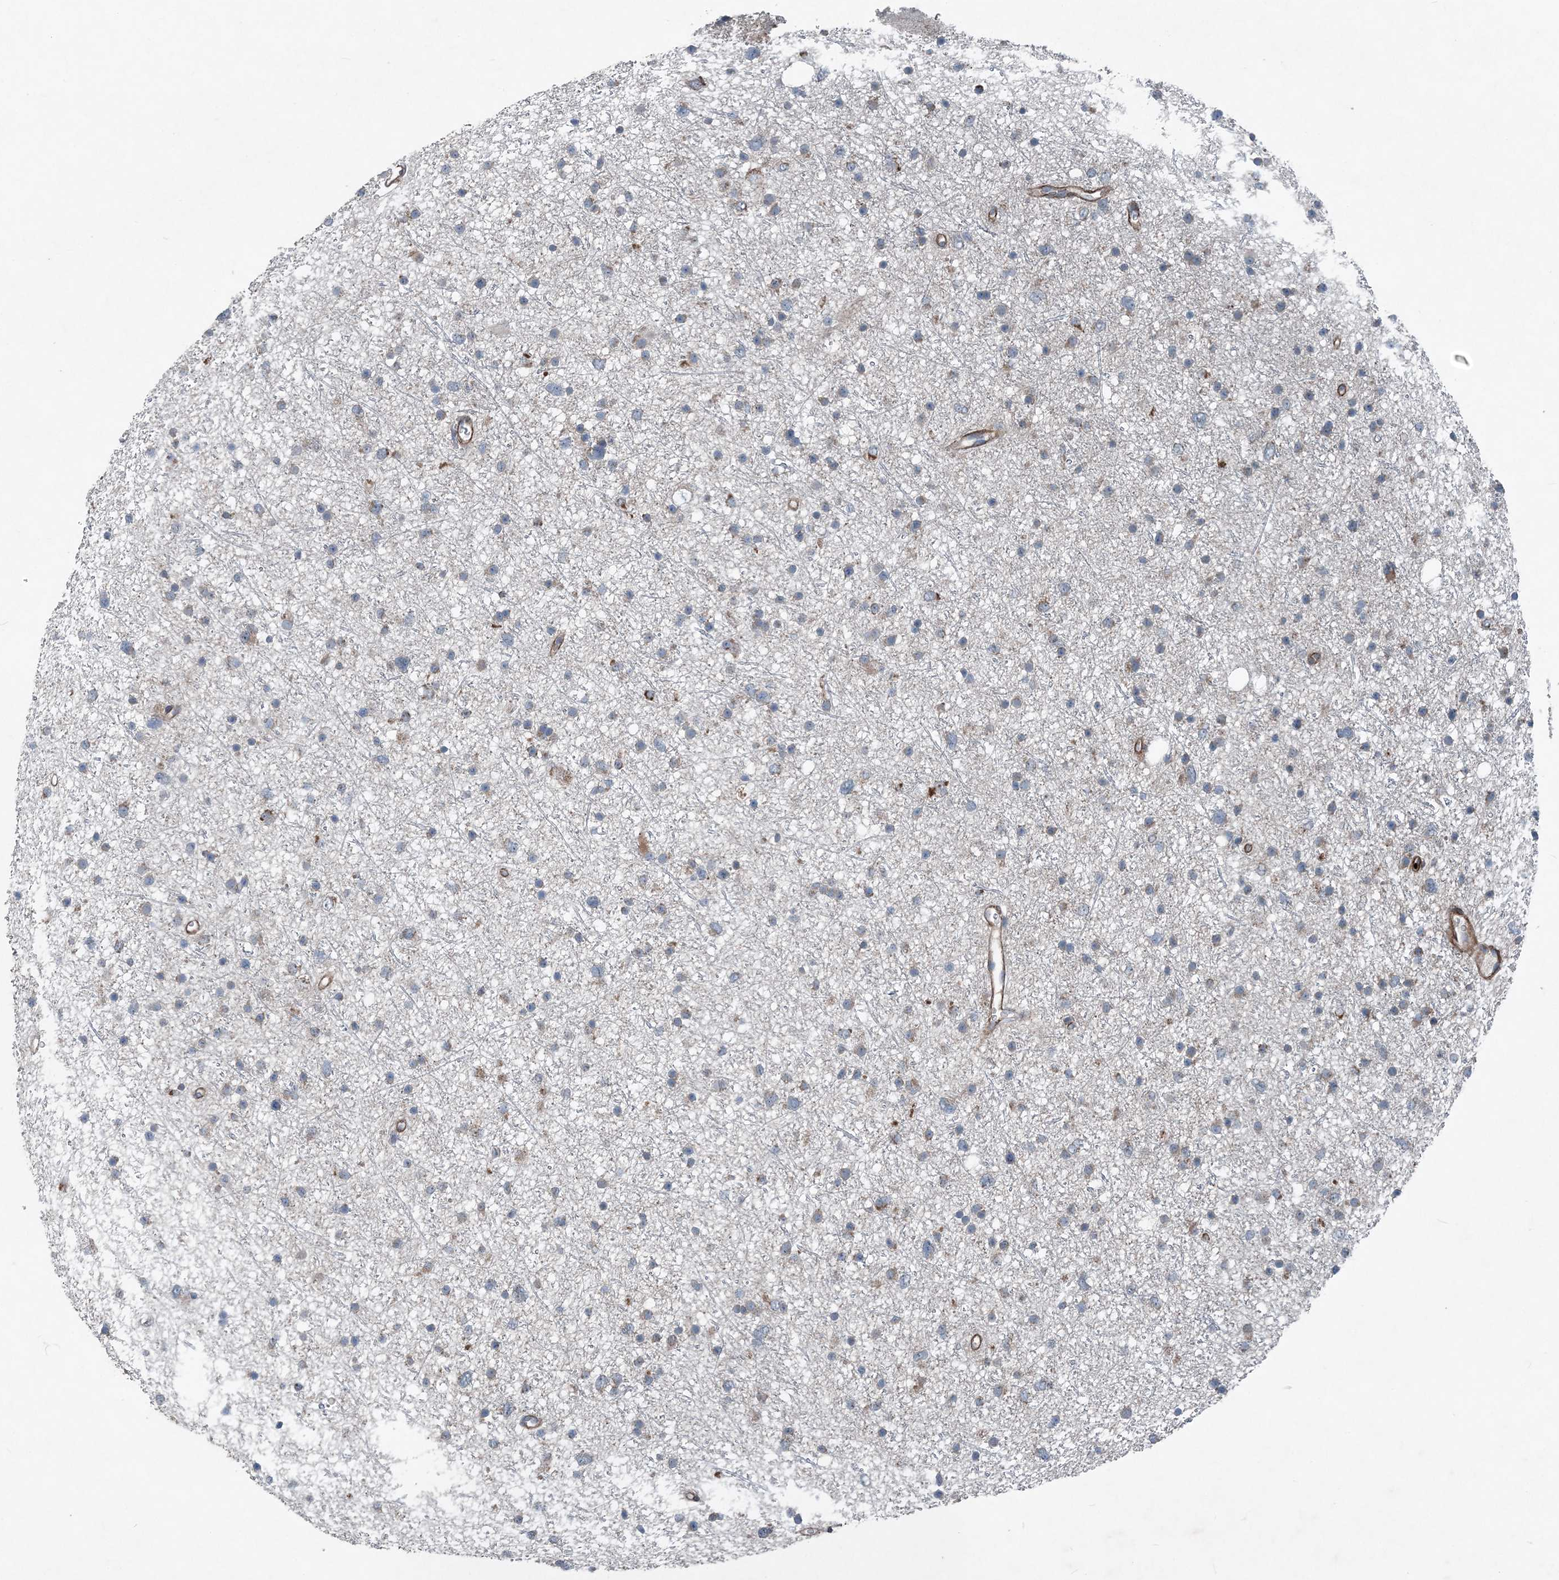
{"staining": {"intensity": "negative", "quantity": "none", "location": "none"}, "tissue": "glioma", "cell_type": "Tumor cells", "image_type": "cancer", "snomed": [{"axis": "morphology", "description": "Glioma, malignant, Low grade"}, {"axis": "topography", "description": "Cerebral cortex"}], "caption": "This is an immunohistochemistry photomicrograph of glioma. There is no positivity in tumor cells.", "gene": "DGUOK", "patient": {"sex": "female", "age": 39}}